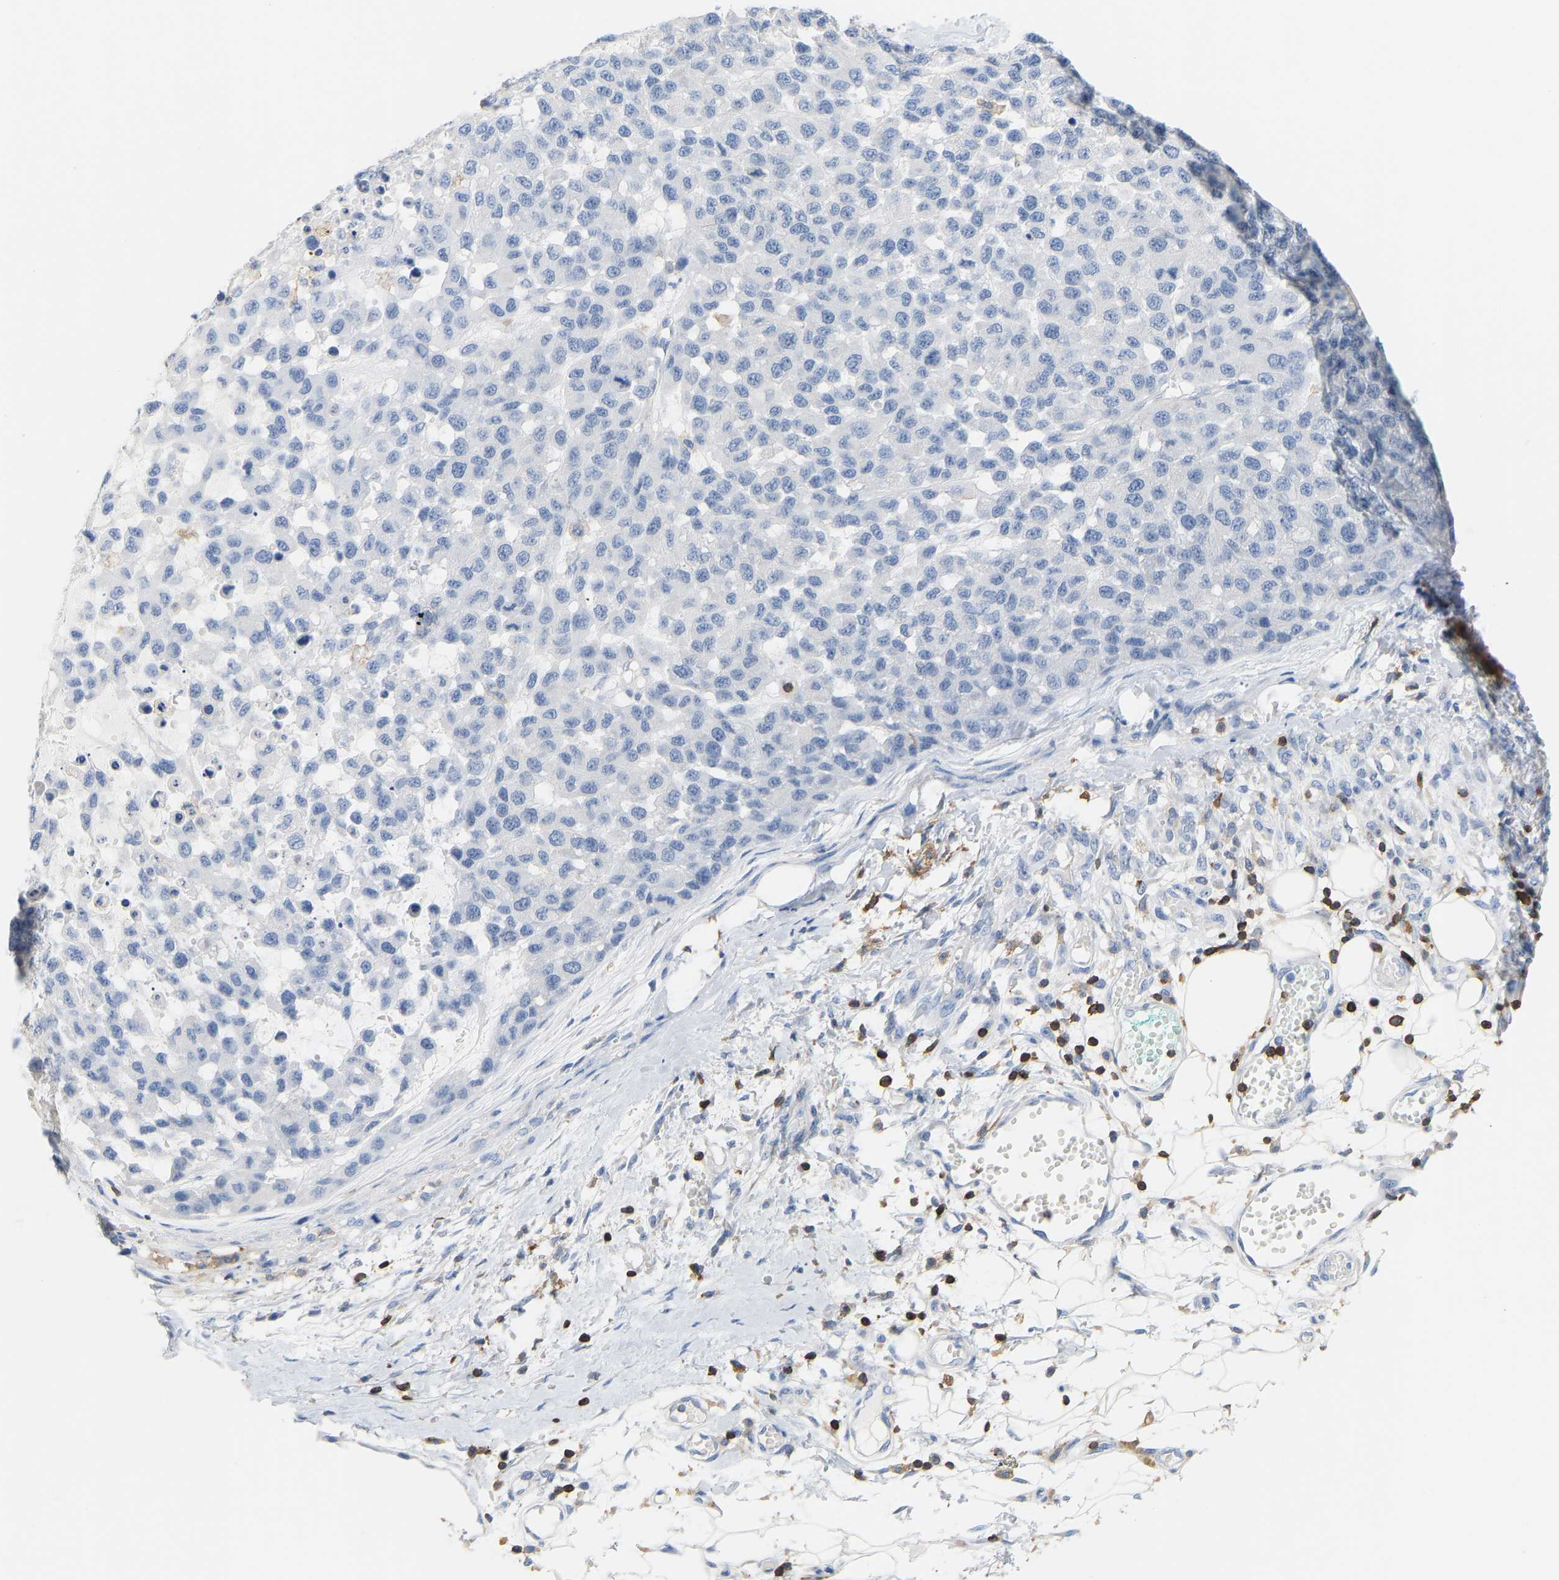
{"staining": {"intensity": "negative", "quantity": "none", "location": "none"}, "tissue": "melanoma", "cell_type": "Tumor cells", "image_type": "cancer", "snomed": [{"axis": "morphology", "description": "Malignant melanoma, NOS"}, {"axis": "topography", "description": "Skin"}], "caption": "IHC of human malignant melanoma reveals no expression in tumor cells.", "gene": "EVL", "patient": {"sex": "male", "age": 62}}